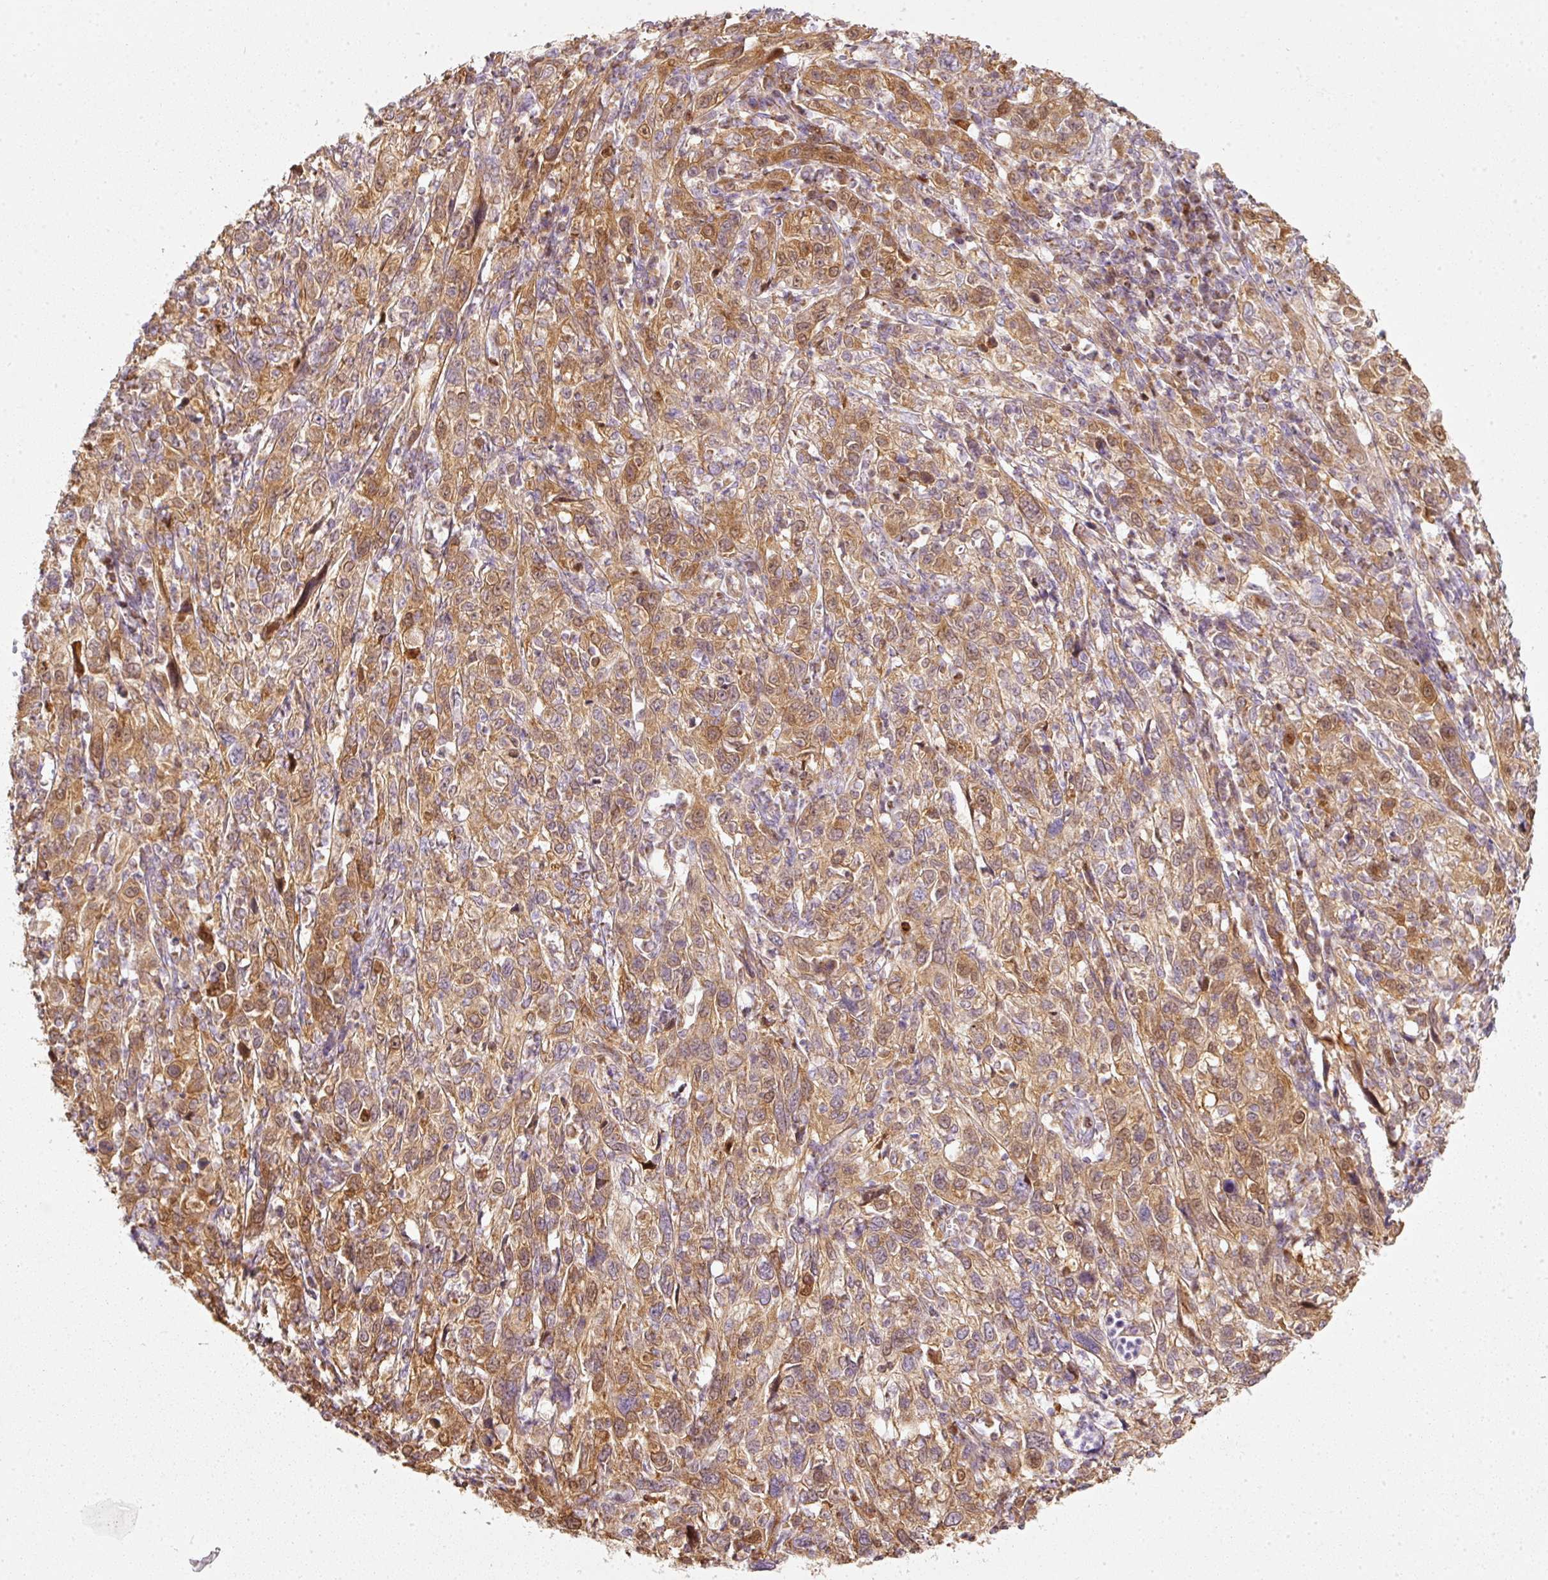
{"staining": {"intensity": "moderate", "quantity": ">75%", "location": "cytoplasmic/membranous,nuclear"}, "tissue": "cervical cancer", "cell_type": "Tumor cells", "image_type": "cancer", "snomed": [{"axis": "morphology", "description": "Squamous cell carcinoma, NOS"}, {"axis": "topography", "description": "Cervix"}], "caption": "Immunohistochemistry micrograph of neoplastic tissue: squamous cell carcinoma (cervical) stained using immunohistochemistry reveals medium levels of moderate protein expression localized specifically in the cytoplasmic/membranous and nuclear of tumor cells, appearing as a cytoplasmic/membranous and nuclear brown color.", "gene": "DUT", "patient": {"sex": "female", "age": 46}}